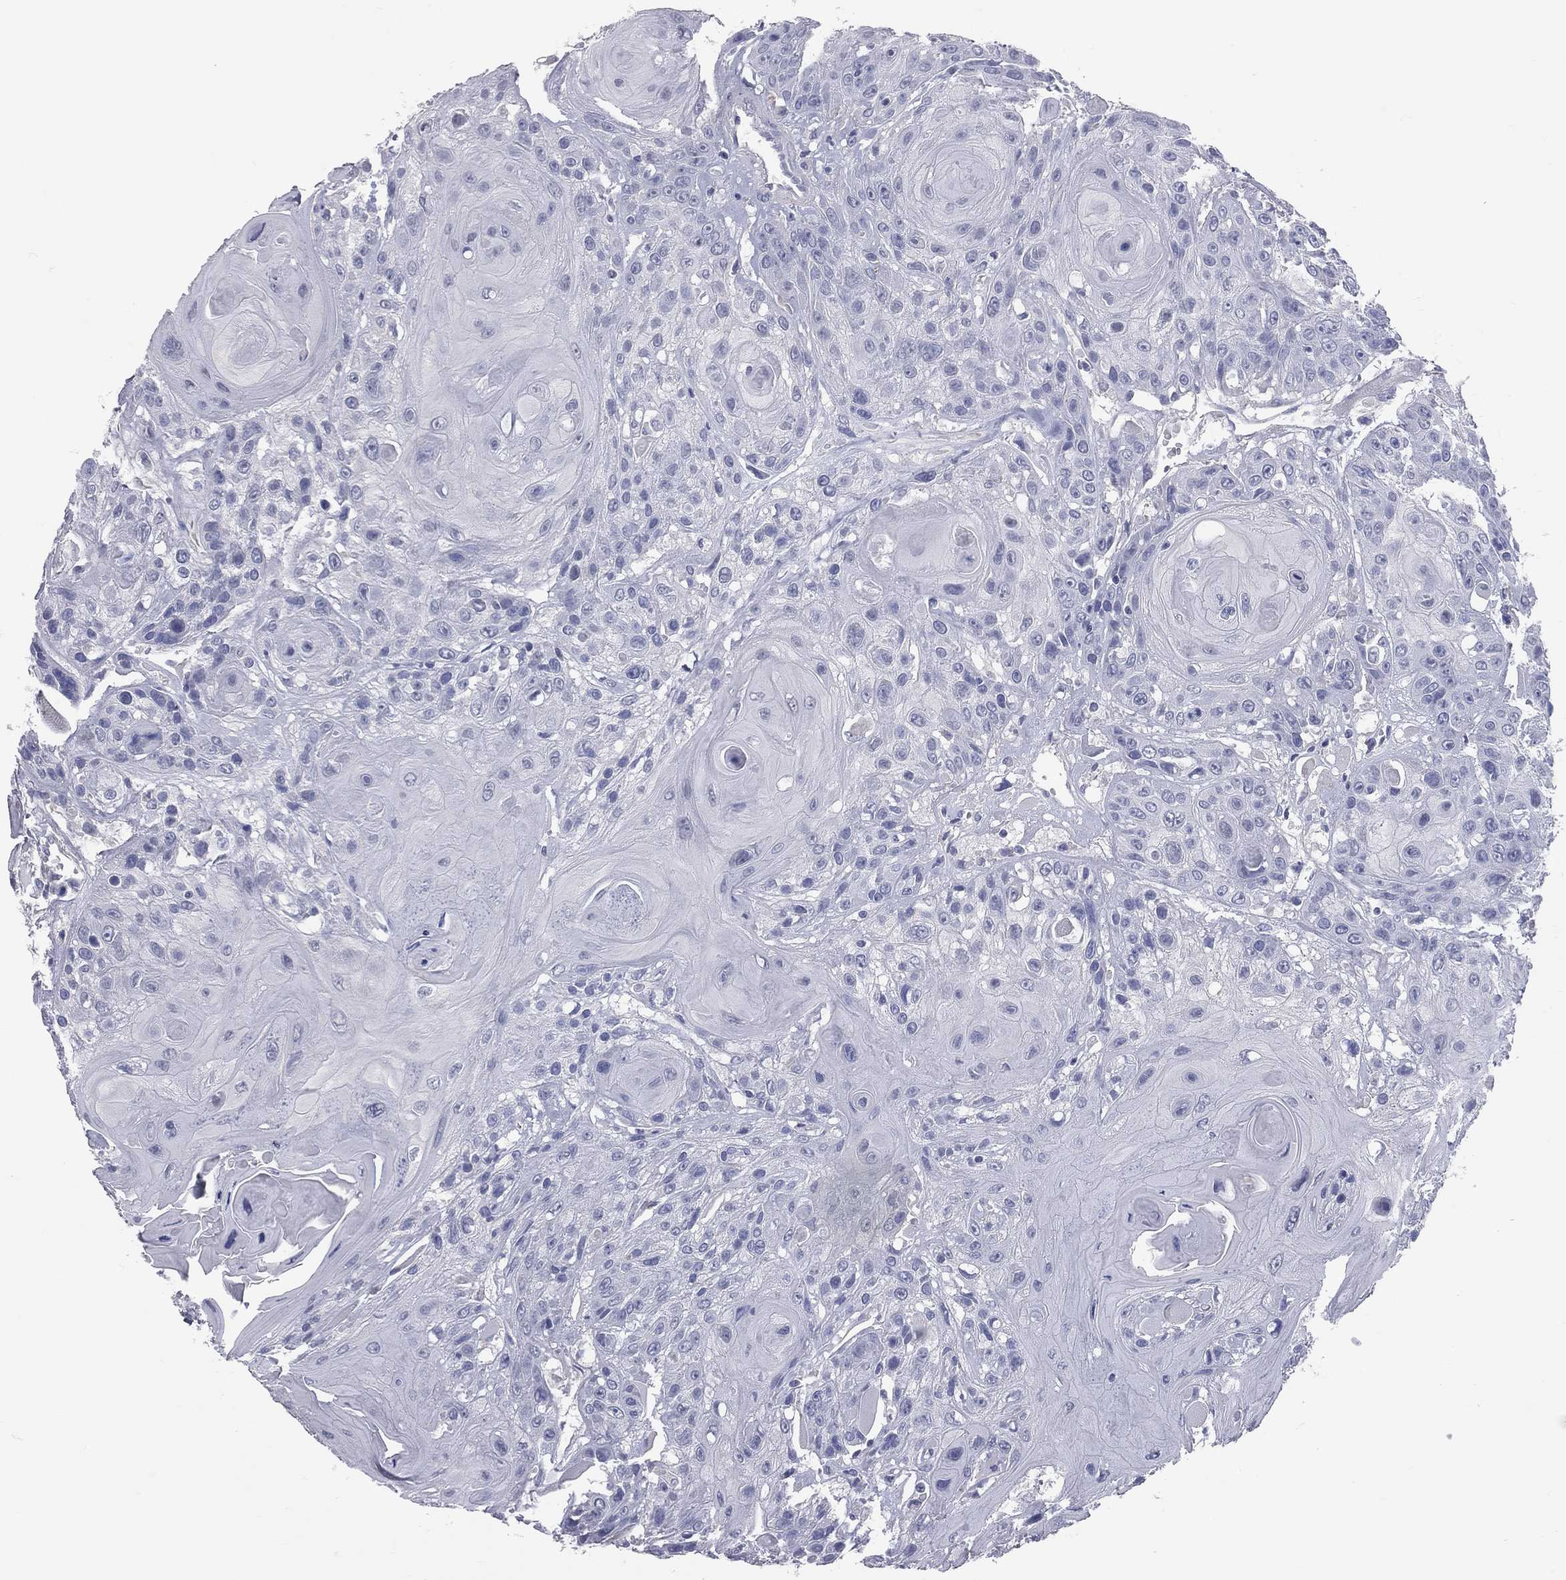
{"staining": {"intensity": "negative", "quantity": "none", "location": "none"}, "tissue": "head and neck cancer", "cell_type": "Tumor cells", "image_type": "cancer", "snomed": [{"axis": "morphology", "description": "Squamous cell carcinoma, NOS"}, {"axis": "topography", "description": "Head-Neck"}], "caption": "Tumor cells are negative for brown protein staining in head and neck cancer.", "gene": "TFPI2", "patient": {"sex": "female", "age": 59}}